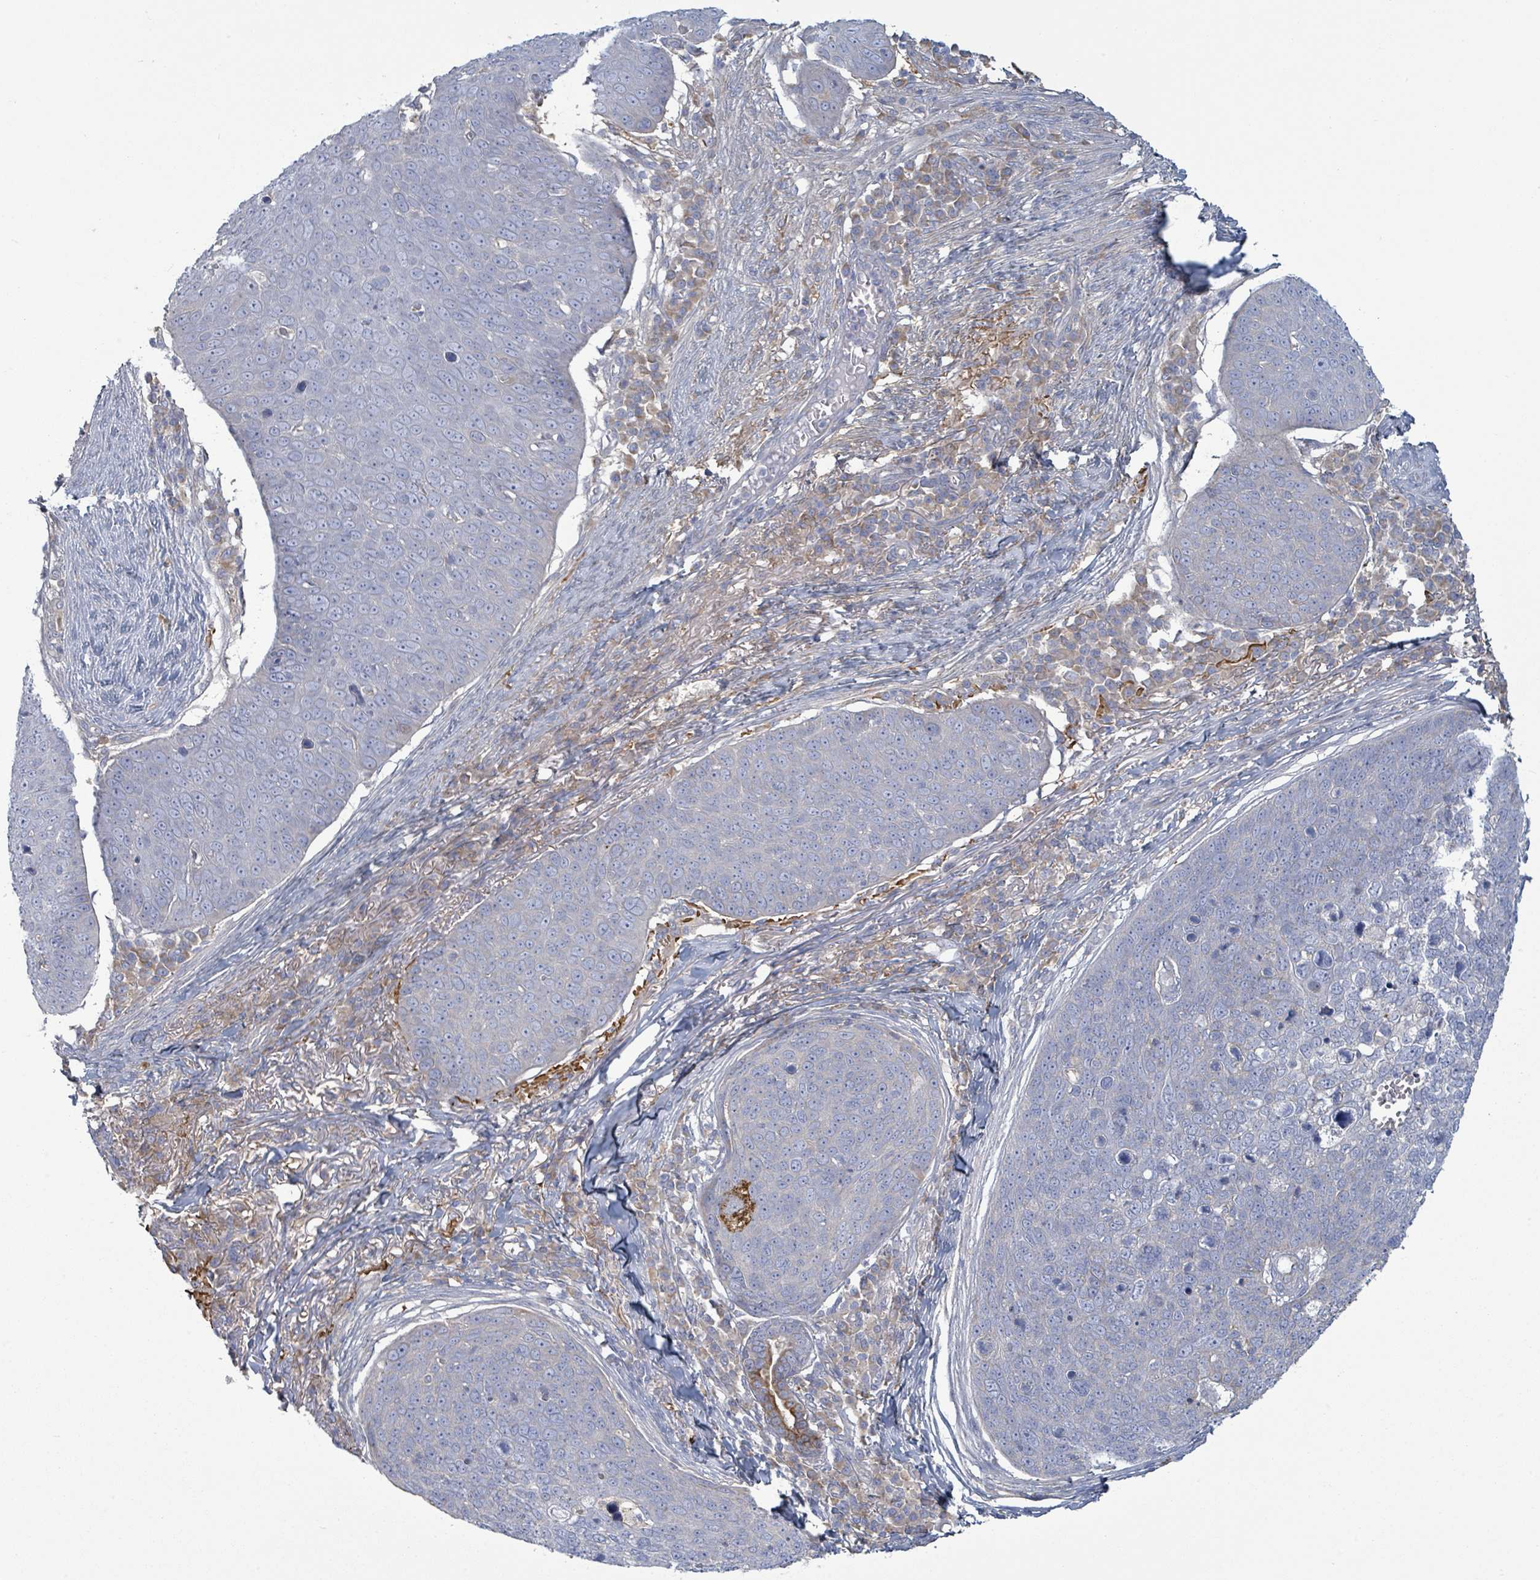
{"staining": {"intensity": "negative", "quantity": "none", "location": "none"}, "tissue": "skin cancer", "cell_type": "Tumor cells", "image_type": "cancer", "snomed": [{"axis": "morphology", "description": "Squamous cell carcinoma, NOS"}, {"axis": "topography", "description": "Skin"}], "caption": "Human squamous cell carcinoma (skin) stained for a protein using immunohistochemistry reveals no expression in tumor cells.", "gene": "COL13A1", "patient": {"sex": "male", "age": 71}}